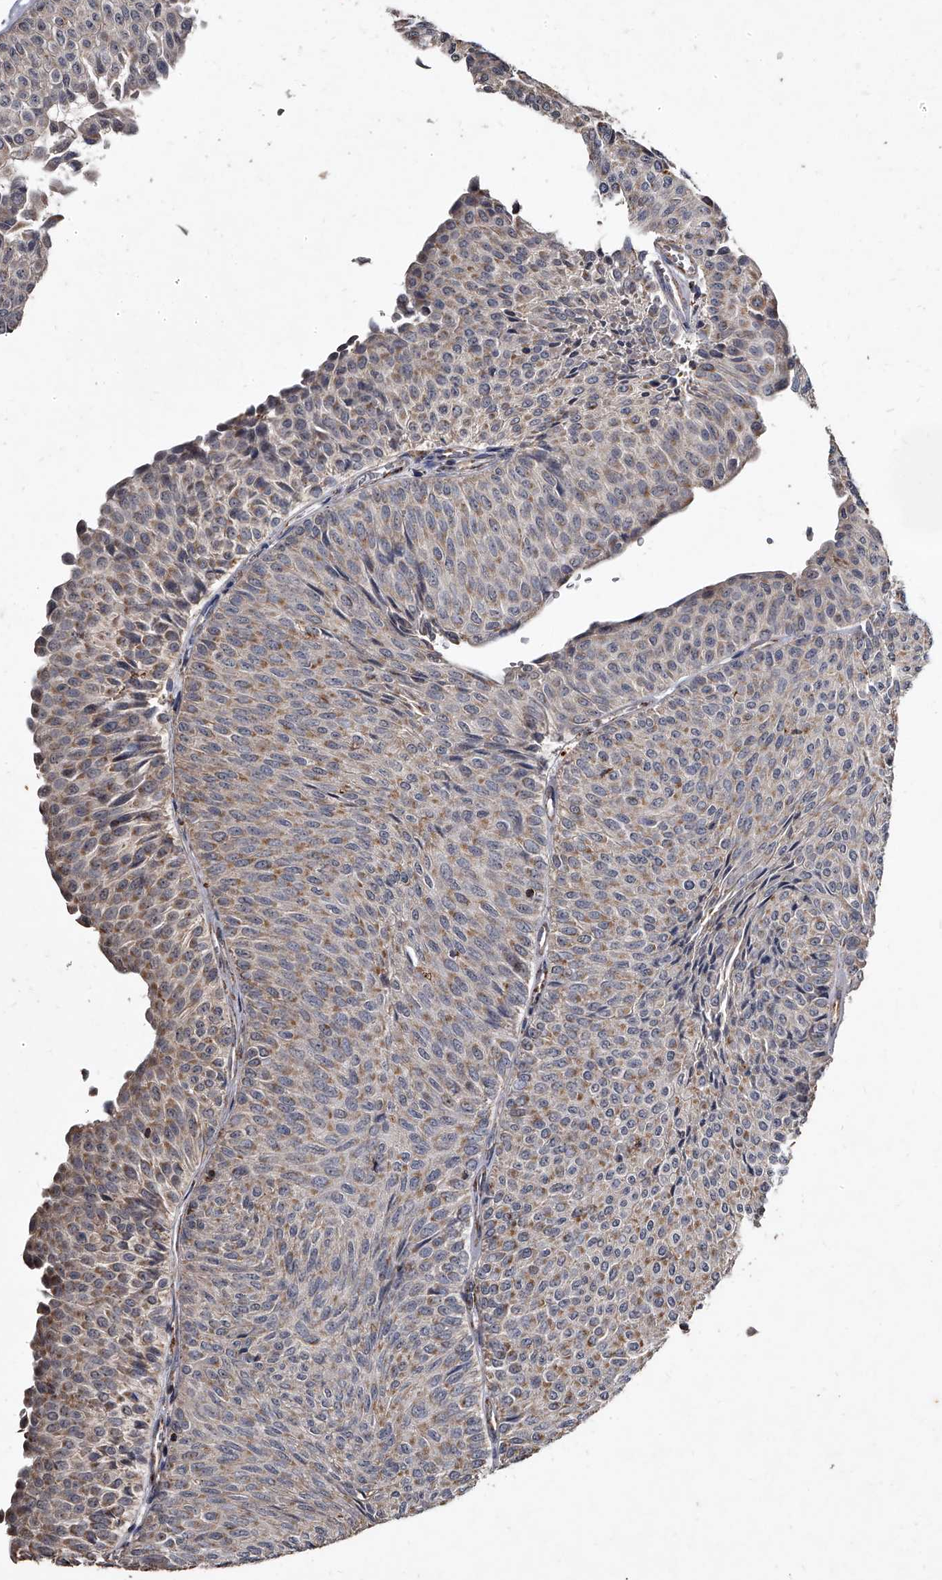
{"staining": {"intensity": "weak", "quantity": ">75%", "location": "cytoplasmic/membranous"}, "tissue": "urothelial cancer", "cell_type": "Tumor cells", "image_type": "cancer", "snomed": [{"axis": "morphology", "description": "Urothelial carcinoma, Low grade"}, {"axis": "topography", "description": "Urinary bladder"}], "caption": "DAB (3,3'-diaminobenzidine) immunohistochemical staining of urothelial carcinoma (low-grade) exhibits weak cytoplasmic/membranous protein expression in about >75% of tumor cells.", "gene": "GPR183", "patient": {"sex": "male", "age": 78}}